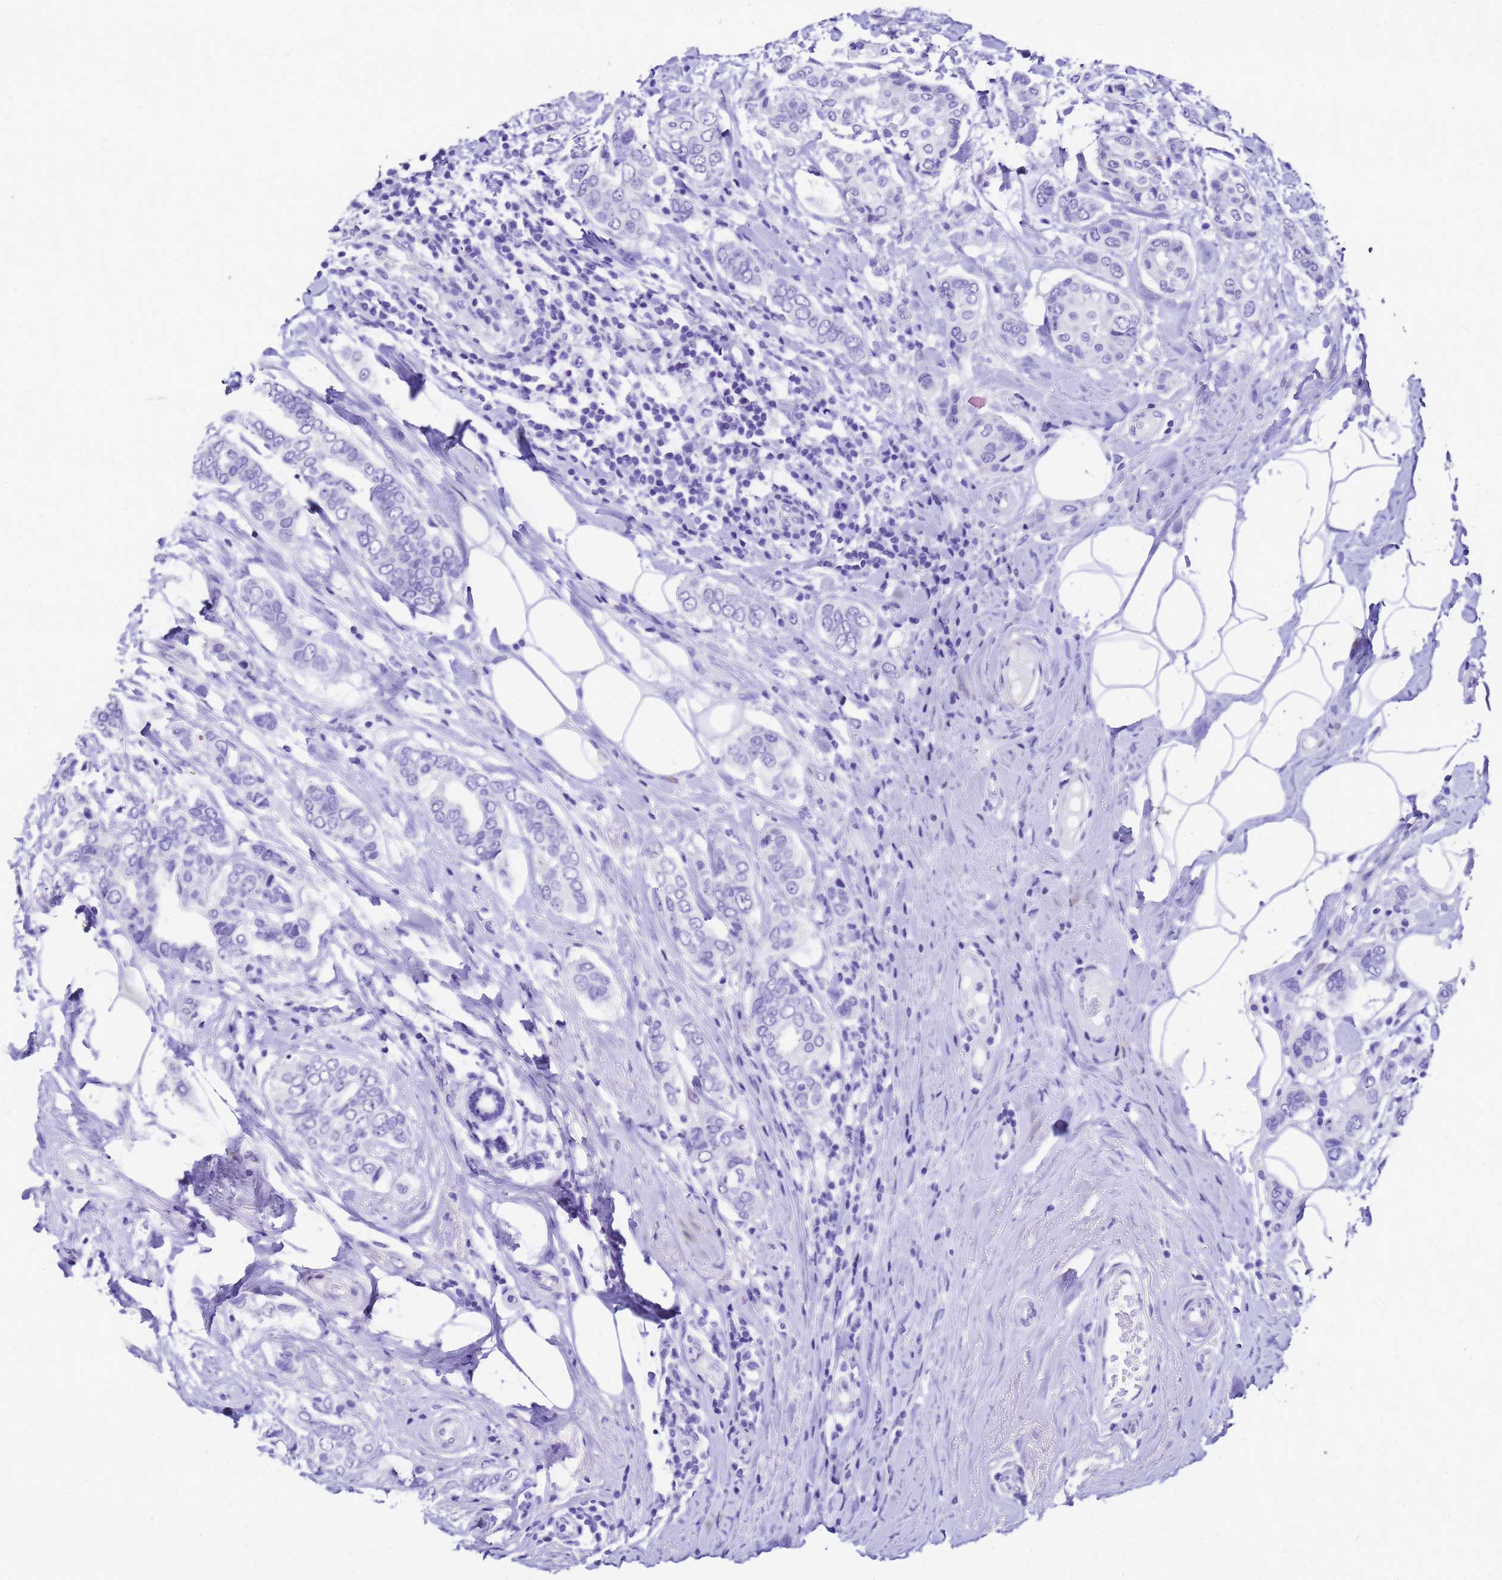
{"staining": {"intensity": "negative", "quantity": "none", "location": "none"}, "tissue": "breast cancer", "cell_type": "Tumor cells", "image_type": "cancer", "snomed": [{"axis": "morphology", "description": "Lobular carcinoma"}, {"axis": "topography", "description": "Breast"}], "caption": "High power microscopy photomicrograph of an IHC image of breast cancer (lobular carcinoma), revealing no significant positivity in tumor cells. (DAB (3,3'-diaminobenzidine) immunohistochemistry (IHC), high magnification).", "gene": "UGT2B10", "patient": {"sex": "female", "age": 51}}